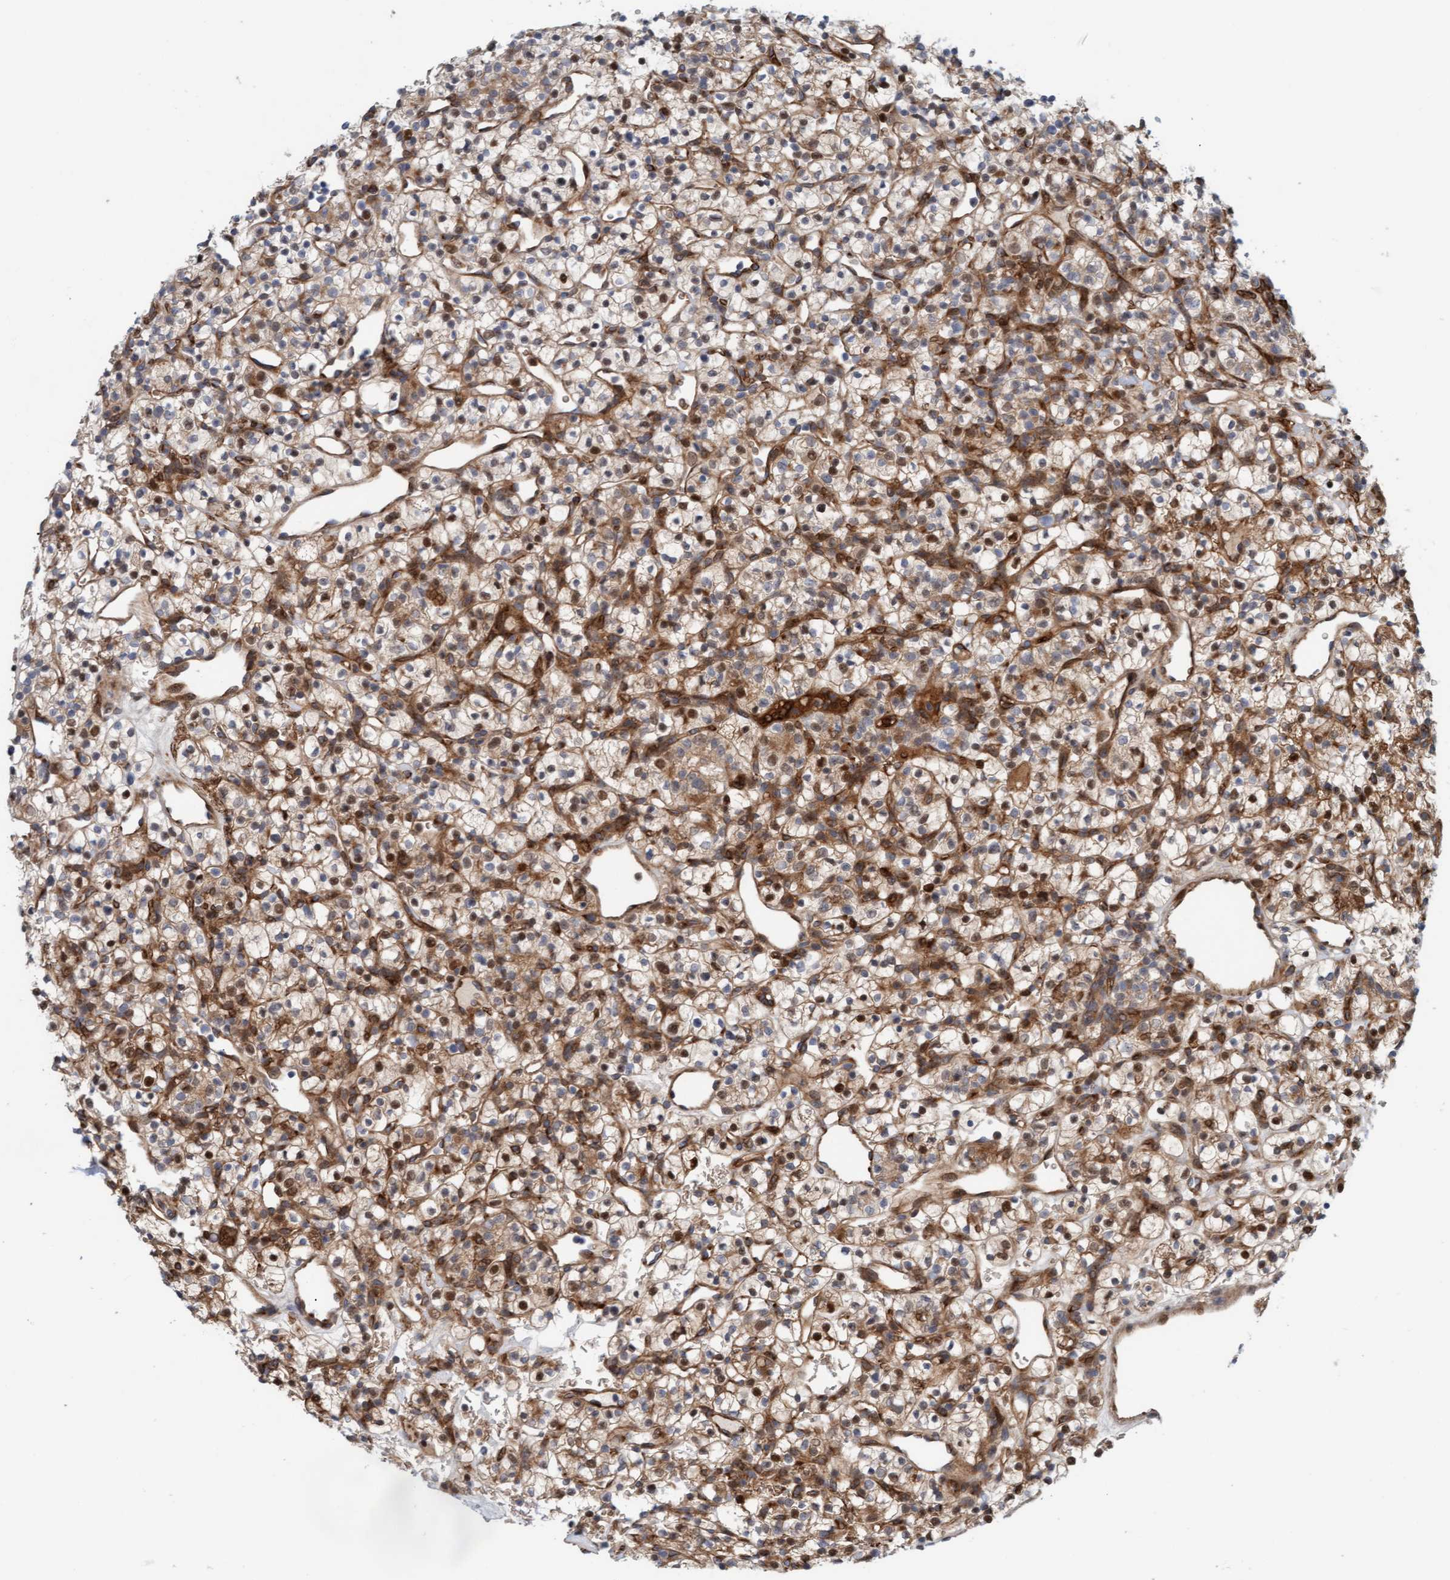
{"staining": {"intensity": "moderate", "quantity": ">75%", "location": "cytoplasmic/membranous,nuclear"}, "tissue": "renal cancer", "cell_type": "Tumor cells", "image_type": "cancer", "snomed": [{"axis": "morphology", "description": "Adenocarcinoma, NOS"}, {"axis": "topography", "description": "Kidney"}], "caption": "Protein analysis of renal cancer tissue displays moderate cytoplasmic/membranous and nuclear expression in about >75% of tumor cells.", "gene": "EIF4EBP1", "patient": {"sex": "female", "age": 57}}